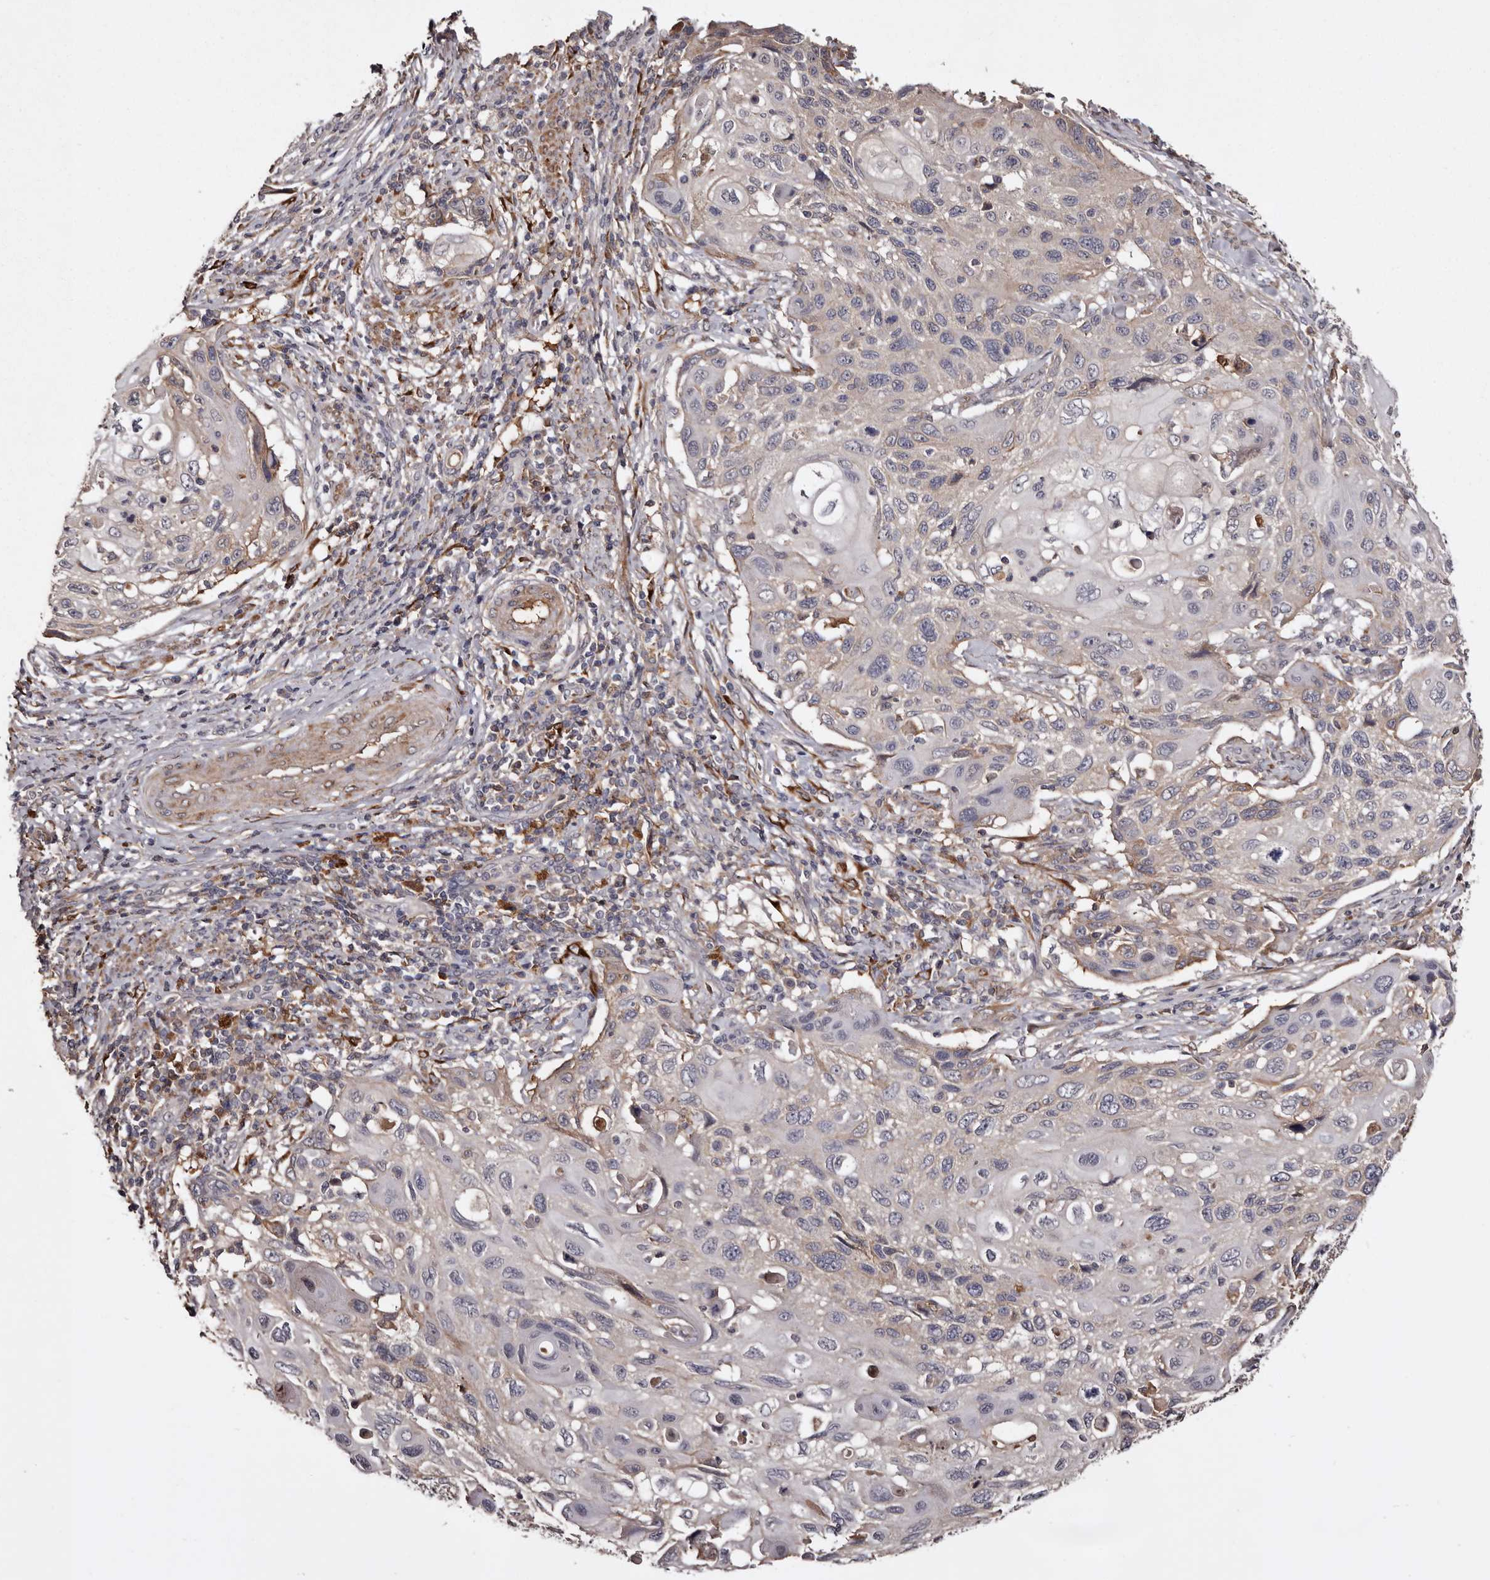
{"staining": {"intensity": "weak", "quantity": "<25%", "location": "cytoplasmic/membranous"}, "tissue": "cervical cancer", "cell_type": "Tumor cells", "image_type": "cancer", "snomed": [{"axis": "morphology", "description": "Squamous cell carcinoma, NOS"}, {"axis": "topography", "description": "Cervix"}], "caption": "Image shows no significant protein staining in tumor cells of cervical cancer.", "gene": "CYP1B1", "patient": {"sex": "female", "age": 70}}